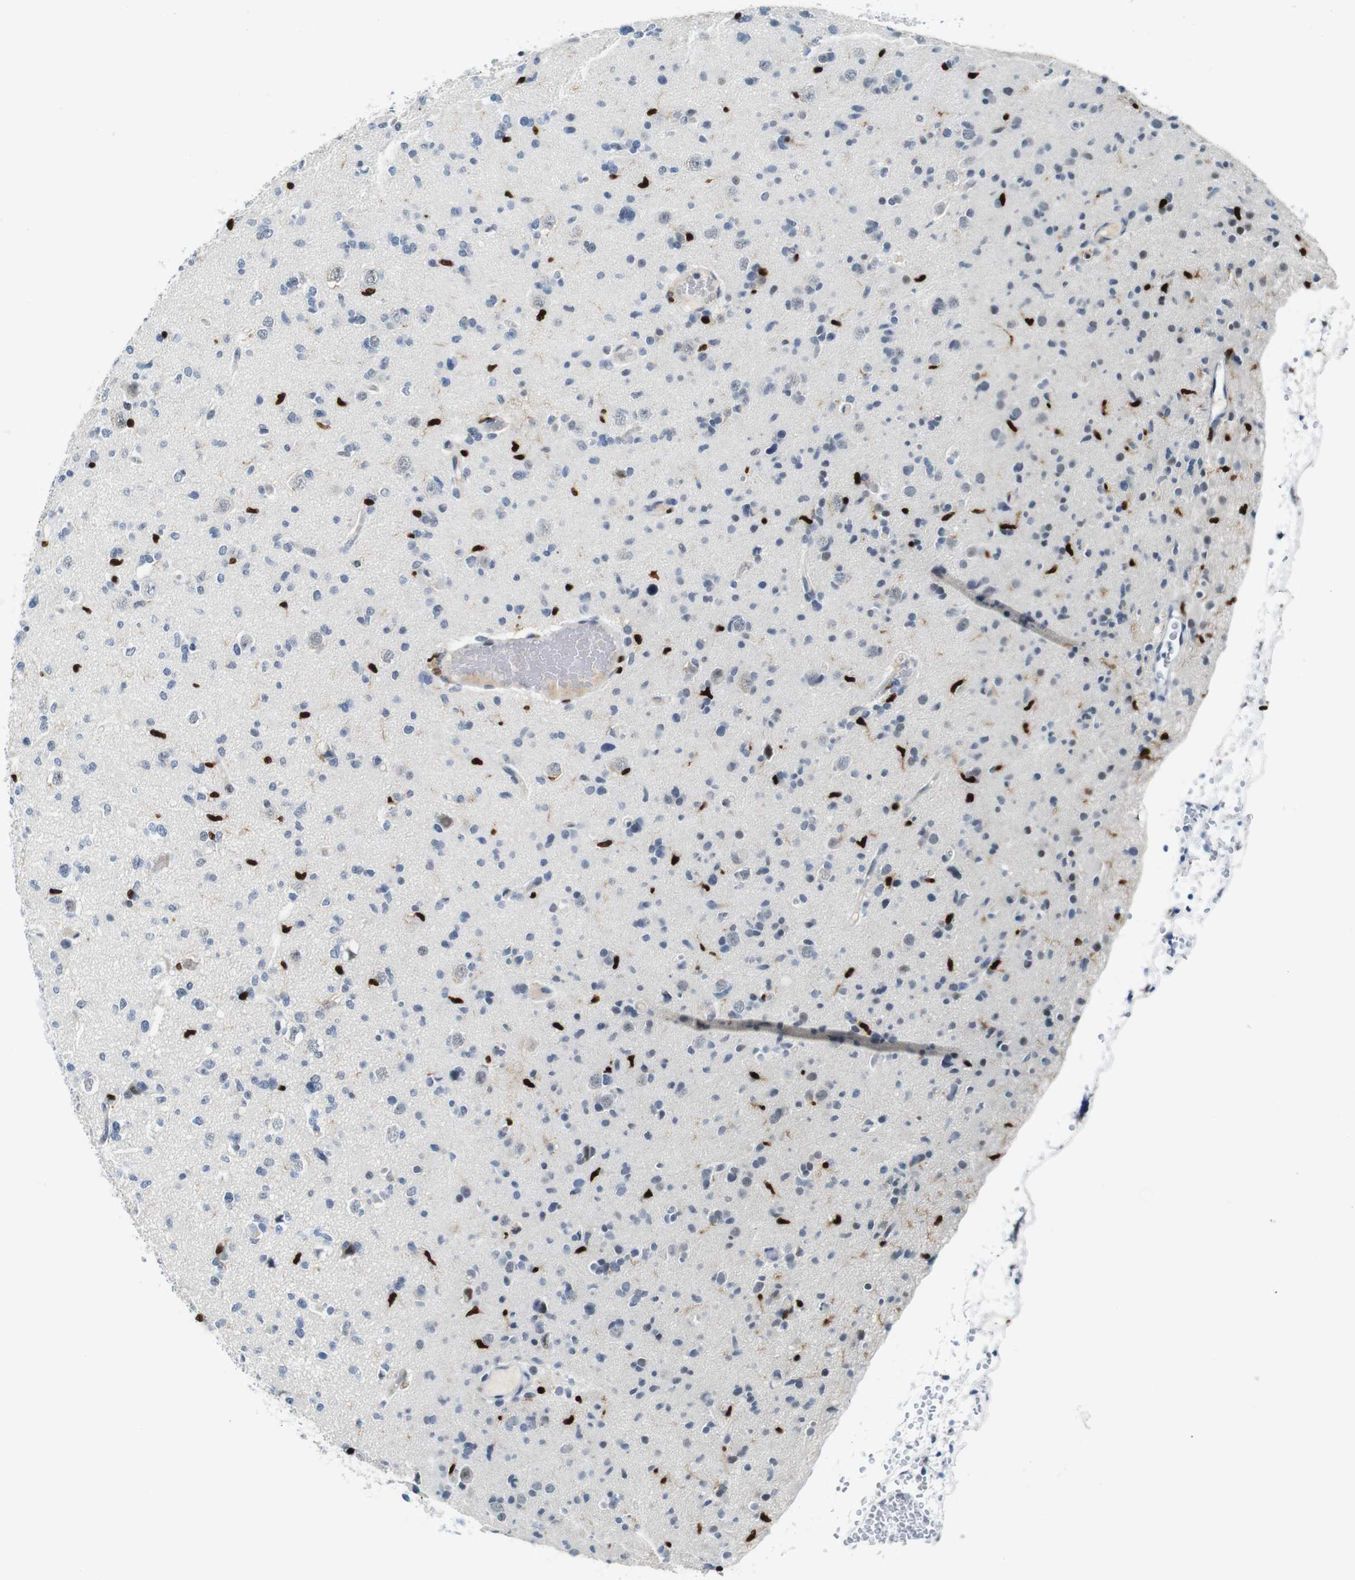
{"staining": {"intensity": "weak", "quantity": "<25%", "location": "nuclear"}, "tissue": "glioma", "cell_type": "Tumor cells", "image_type": "cancer", "snomed": [{"axis": "morphology", "description": "Glioma, malignant, Low grade"}, {"axis": "topography", "description": "Brain"}], "caption": "Low-grade glioma (malignant) was stained to show a protein in brown. There is no significant positivity in tumor cells. Nuclei are stained in blue.", "gene": "IRF8", "patient": {"sex": "female", "age": 22}}